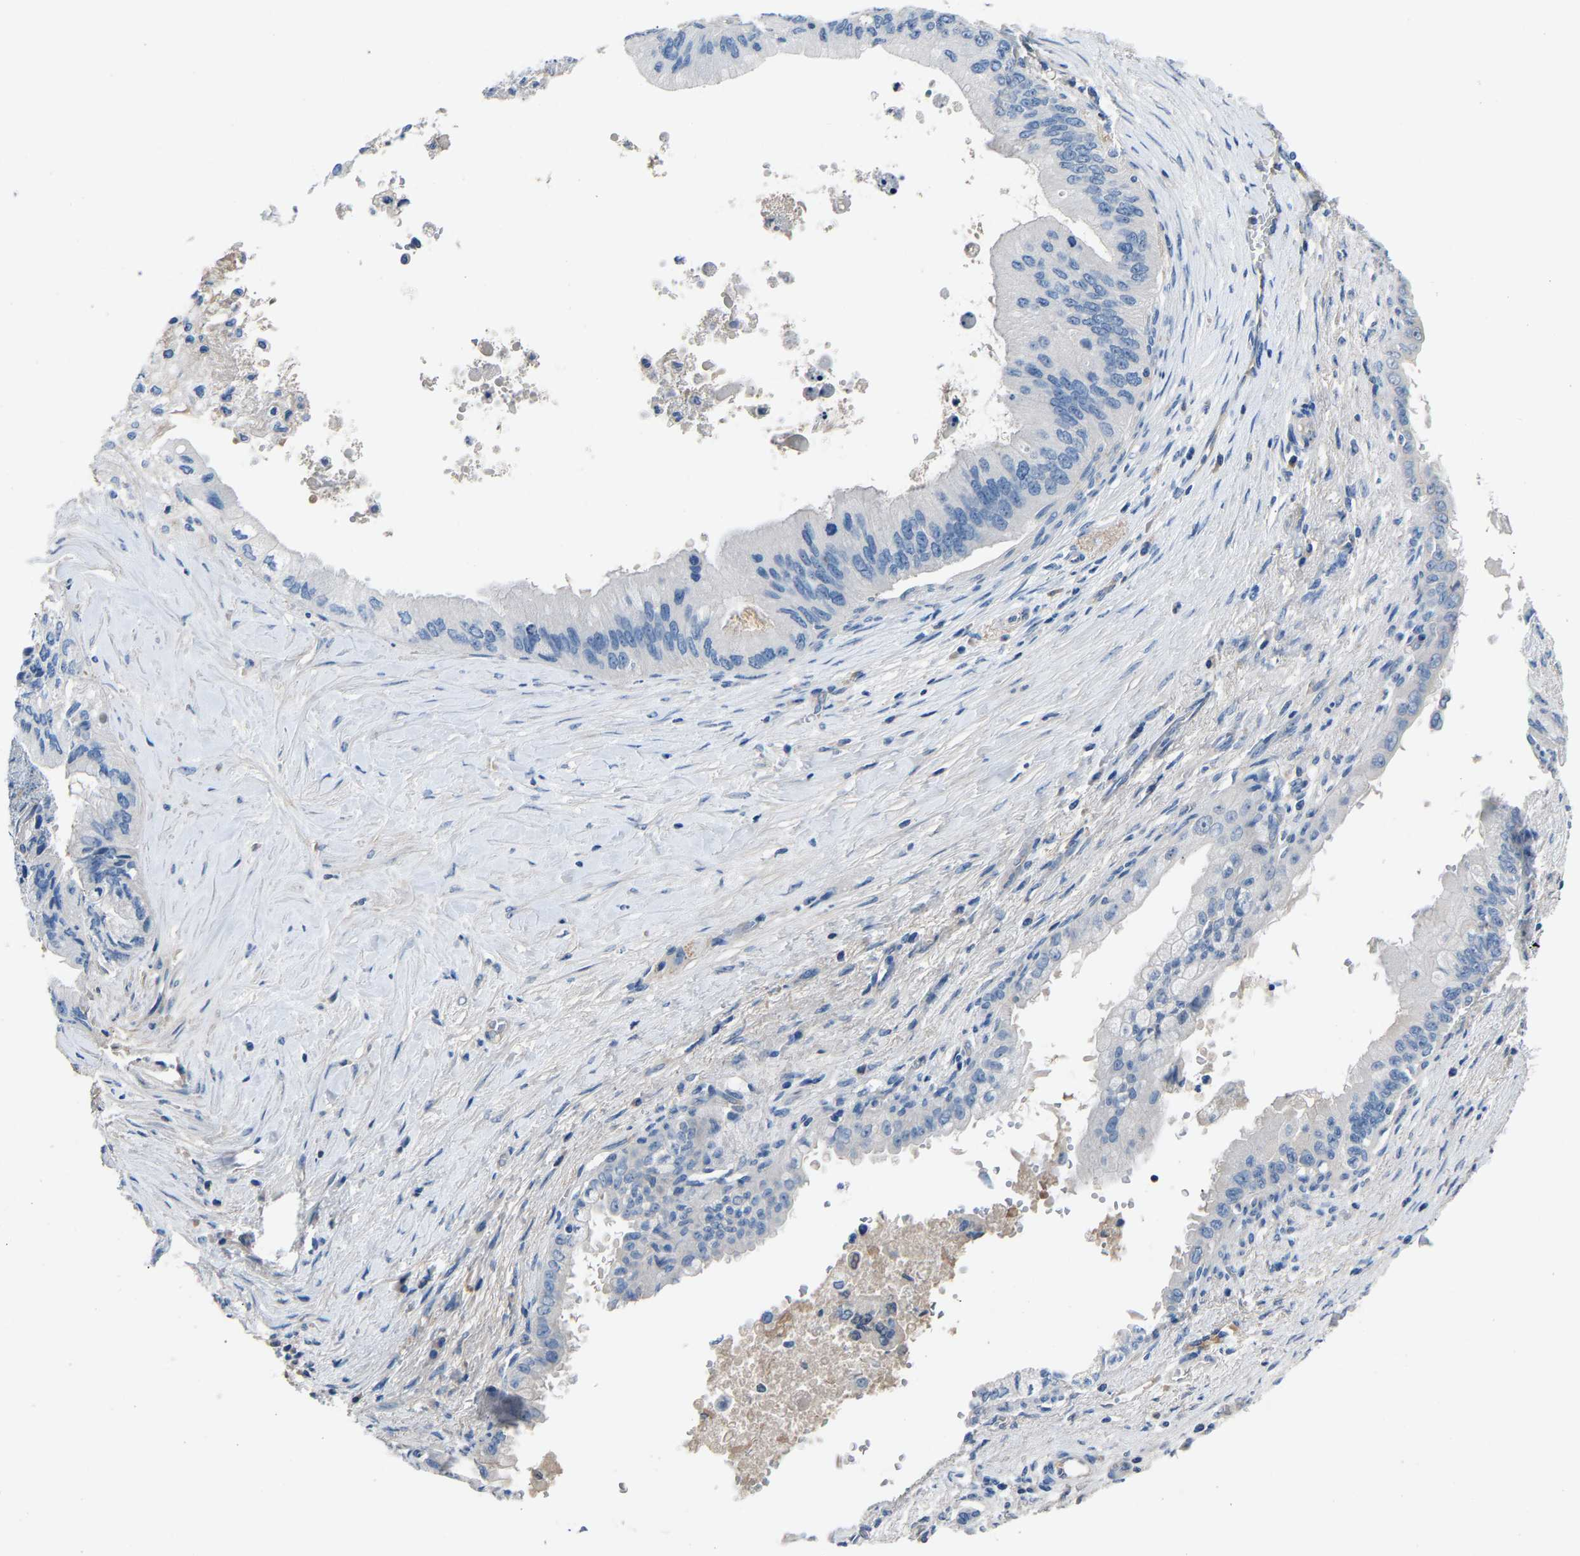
{"staining": {"intensity": "negative", "quantity": "none", "location": "none"}, "tissue": "pancreatic cancer", "cell_type": "Tumor cells", "image_type": "cancer", "snomed": [{"axis": "morphology", "description": "Adenocarcinoma, NOS"}, {"axis": "topography", "description": "Pancreas"}], "caption": "This is an IHC photomicrograph of human pancreatic cancer. There is no staining in tumor cells.", "gene": "DNAAF5", "patient": {"sex": "female", "age": 73}}